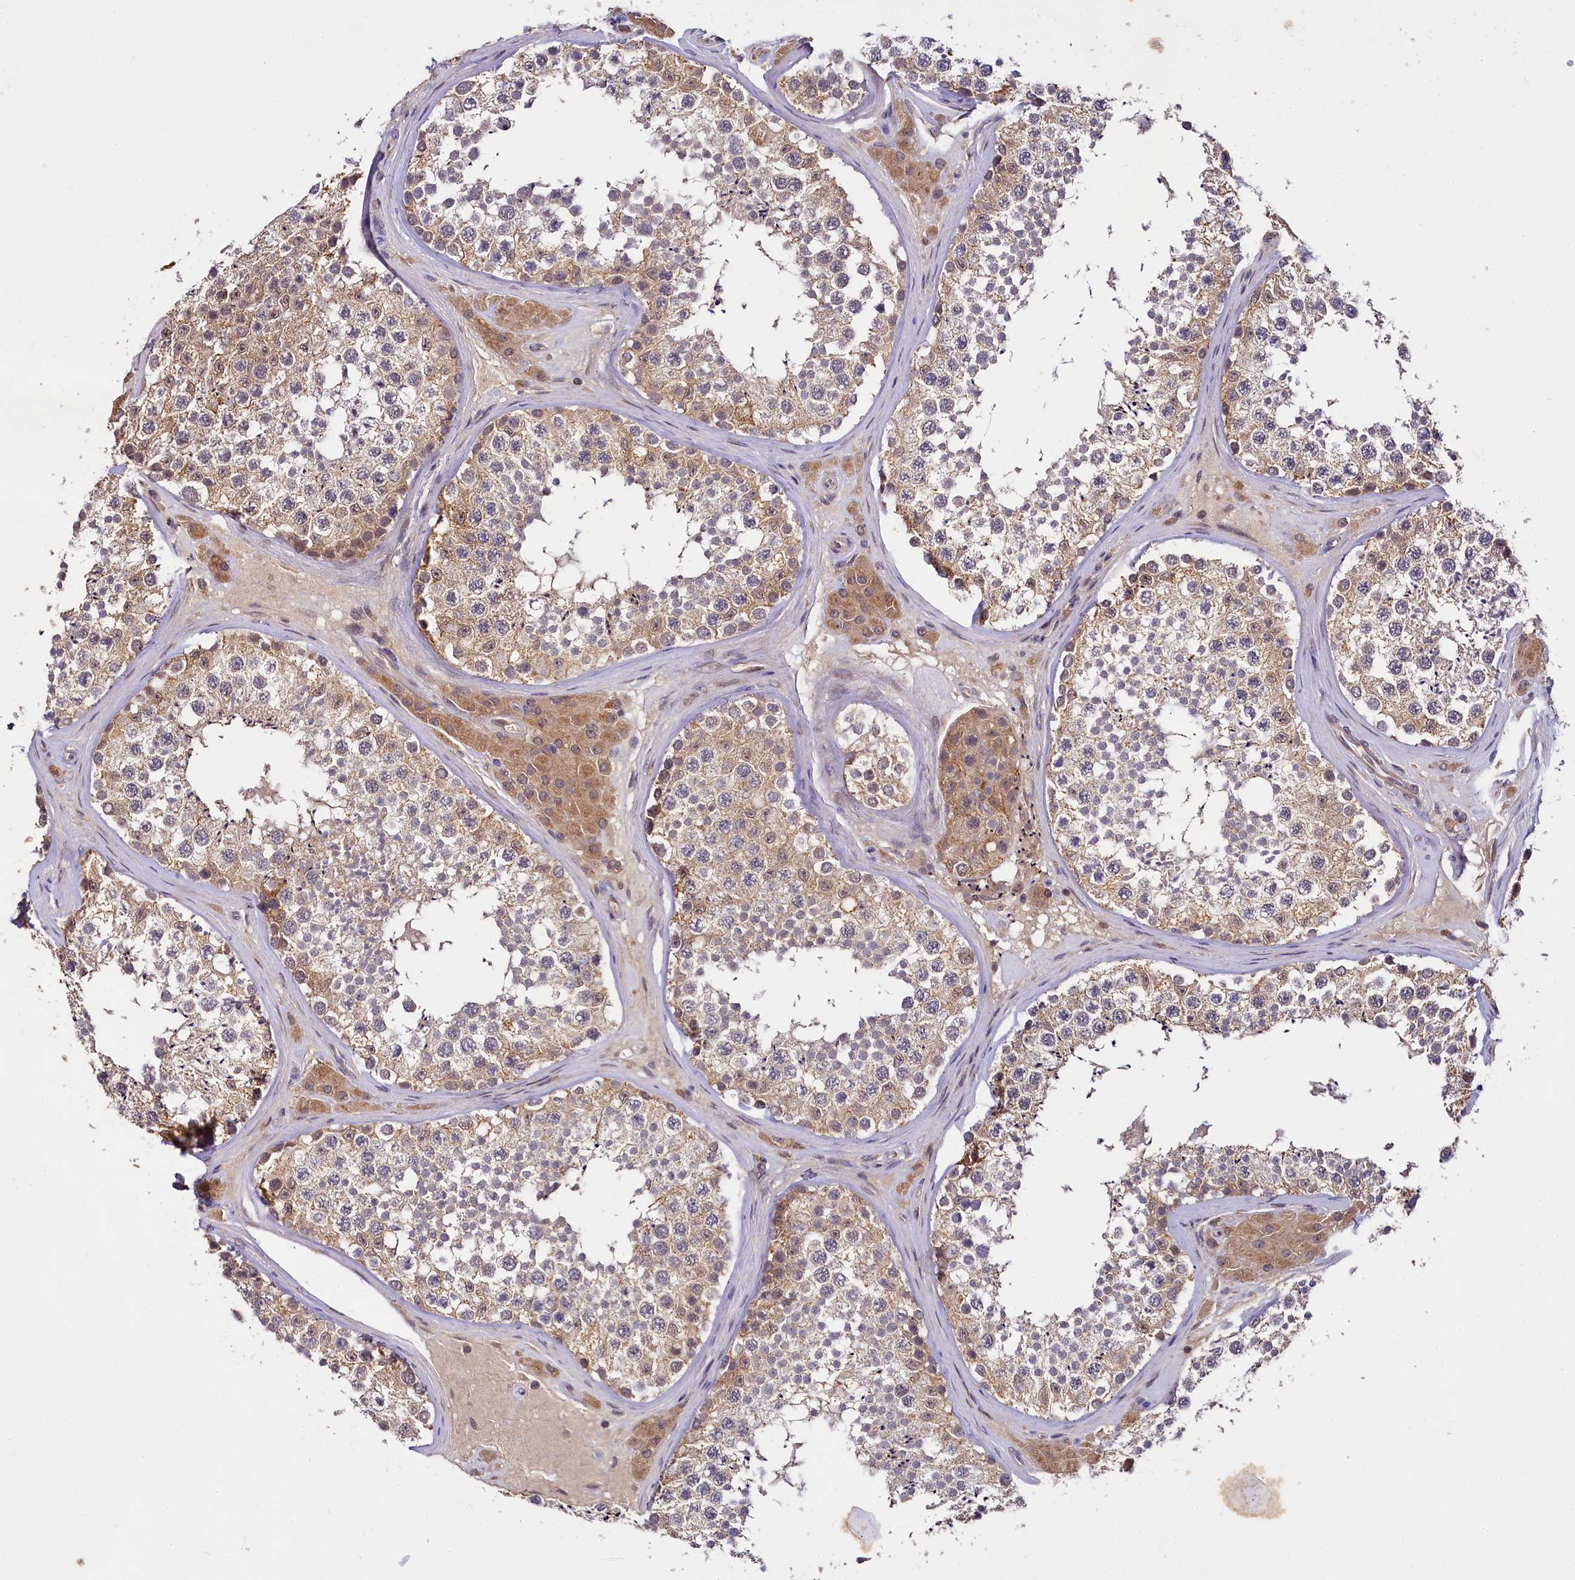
{"staining": {"intensity": "moderate", "quantity": ">75%", "location": "cytoplasmic/membranous"}, "tissue": "testis", "cell_type": "Cells in seminiferous ducts", "image_type": "normal", "snomed": [{"axis": "morphology", "description": "Normal tissue, NOS"}, {"axis": "topography", "description": "Testis"}], "caption": "Immunohistochemistry (IHC) histopathology image of benign testis: testis stained using IHC reveals medium levels of moderate protein expression localized specifically in the cytoplasmic/membranous of cells in seminiferous ducts, appearing as a cytoplasmic/membranous brown color.", "gene": "TMEM39A", "patient": {"sex": "male", "age": 46}}